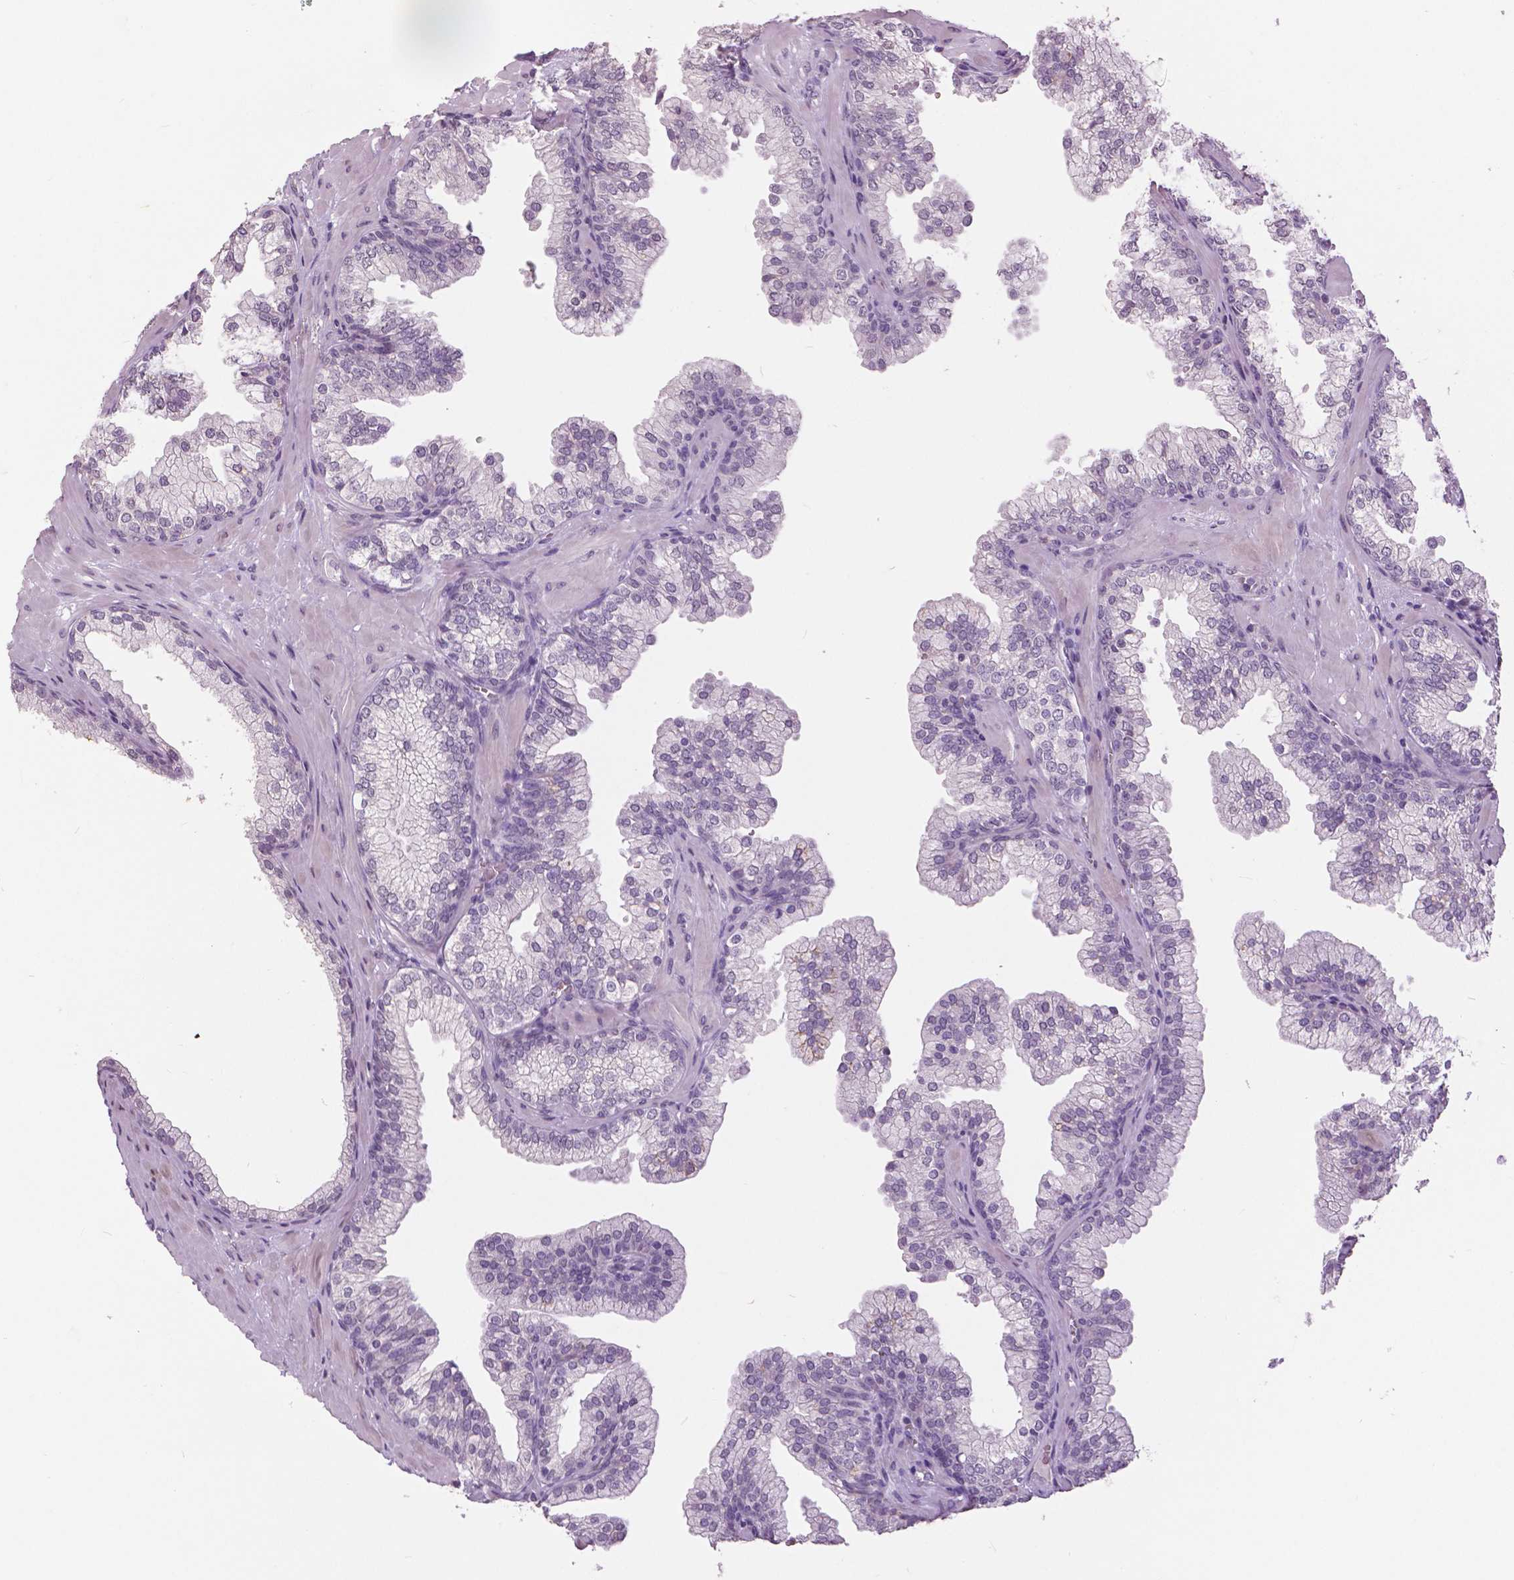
{"staining": {"intensity": "negative", "quantity": "none", "location": "none"}, "tissue": "prostate", "cell_type": "Glandular cells", "image_type": "normal", "snomed": [{"axis": "morphology", "description": "Normal tissue, NOS"}, {"axis": "topography", "description": "Prostate"}, {"axis": "topography", "description": "Peripheral nerve tissue"}], "caption": "High magnification brightfield microscopy of normal prostate stained with DAB (brown) and counterstained with hematoxylin (blue): glandular cells show no significant staining. (Stains: DAB immunohistochemistry (IHC) with hematoxylin counter stain, Microscopy: brightfield microscopy at high magnification).", "gene": "GRIN2A", "patient": {"sex": "male", "age": 61}}